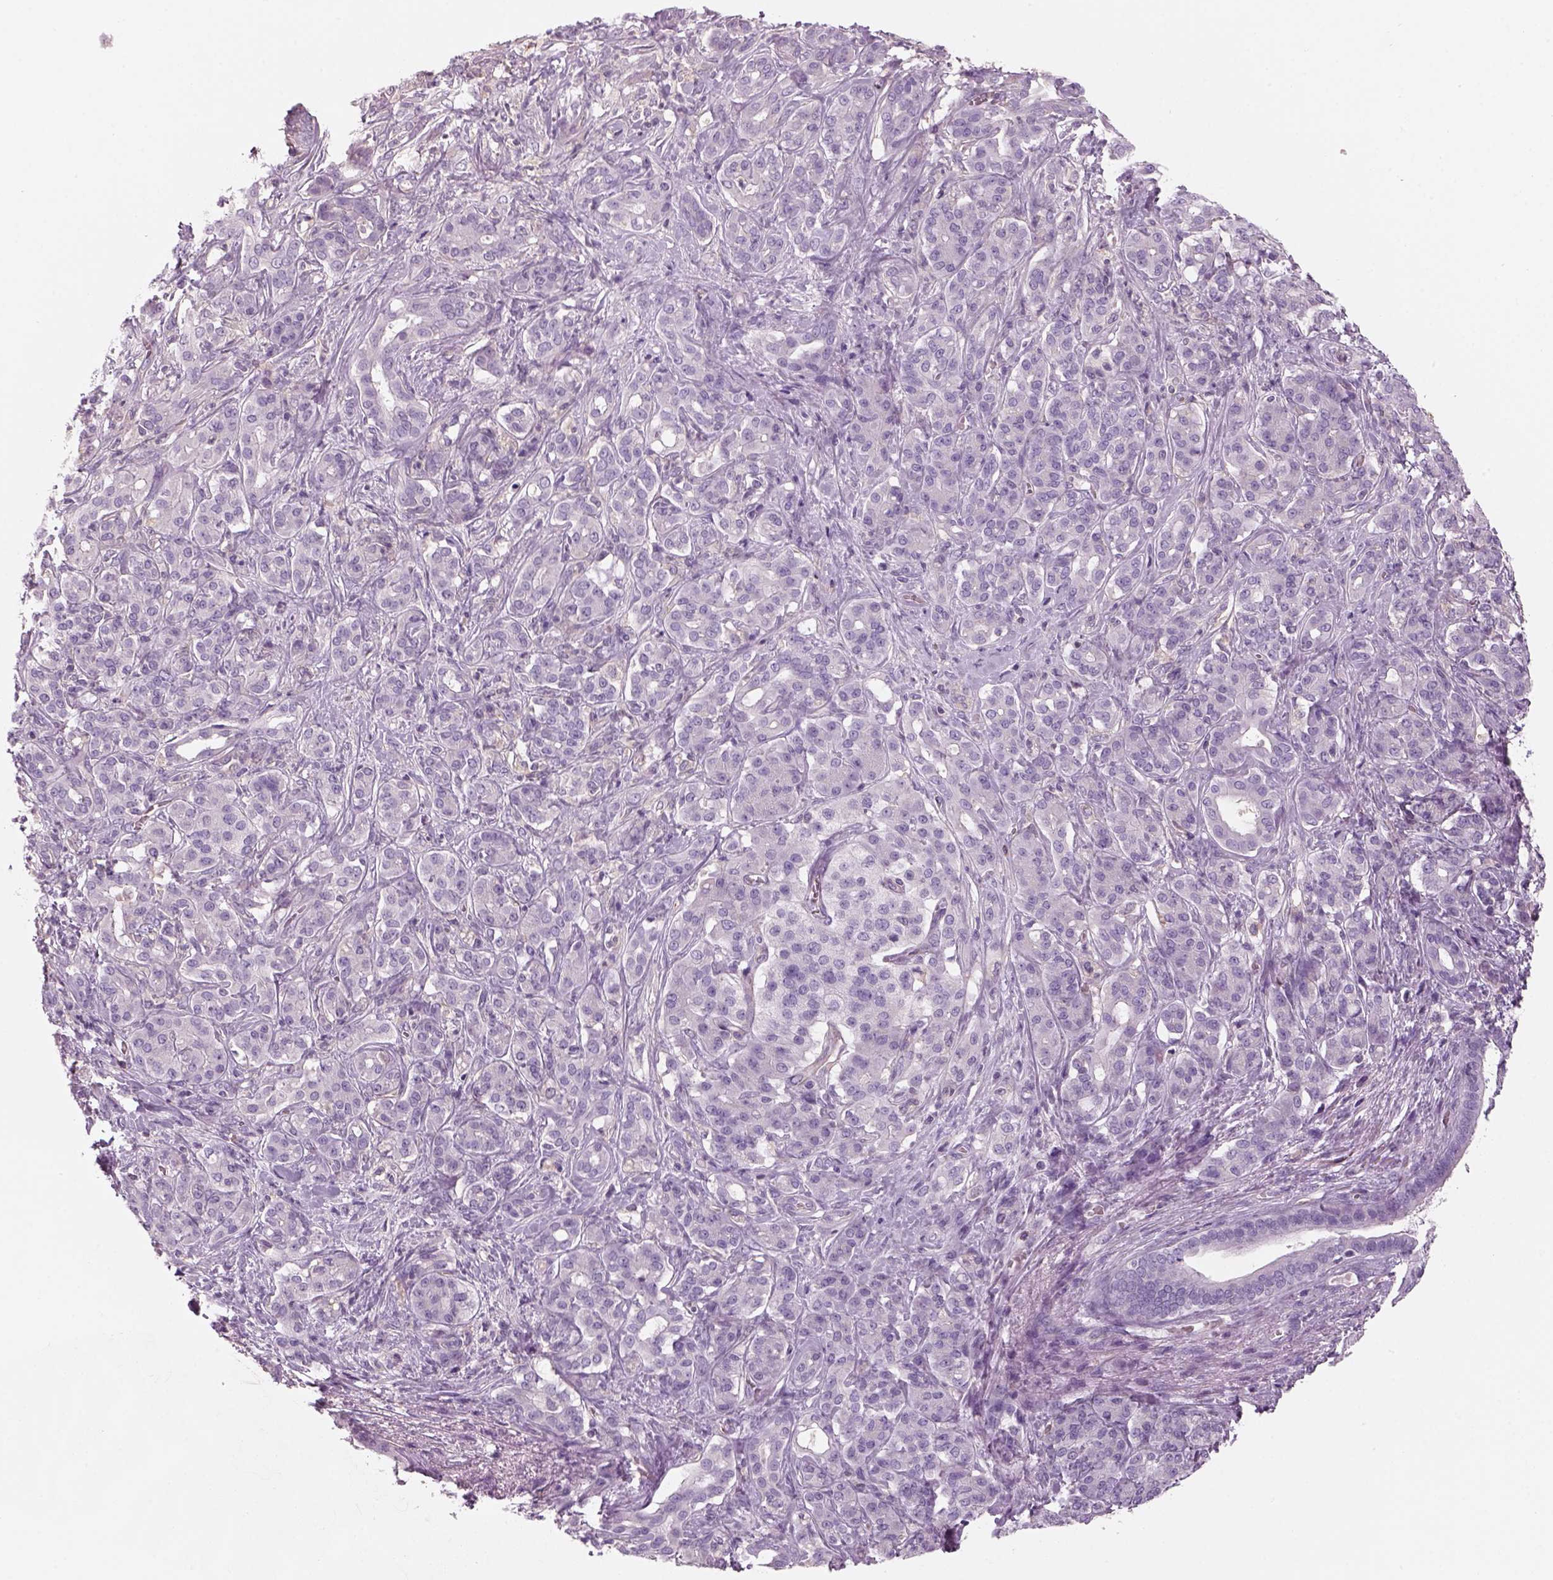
{"staining": {"intensity": "negative", "quantity": "none", "location": "none"}, "tissue": "pancreatic cancer", "cell_type": "Tumor cells", "image_type": "cancer", "snomed": [{"axis": "morphology", "description": "Normal tissue, NOS"}, {"axis": "morphology", "description": "Inflammation, NOS"}, {"axis": "morphology", "description": "Adenocarcinoma, NOS"}, {"axis": "topography", "description": "Pancreas"}], "caption": "The immunohistochemistry (IHC) micrograph has no significant staining in tumor cells of pancreatic cancer tissue. (DAB (3,3'-diaminobenzidine) immunohistochemistry visualized using brightfield microscopy, high magnification).", "gene": "SLC1A7", "patient": {"sex": "male", "age": 57}}